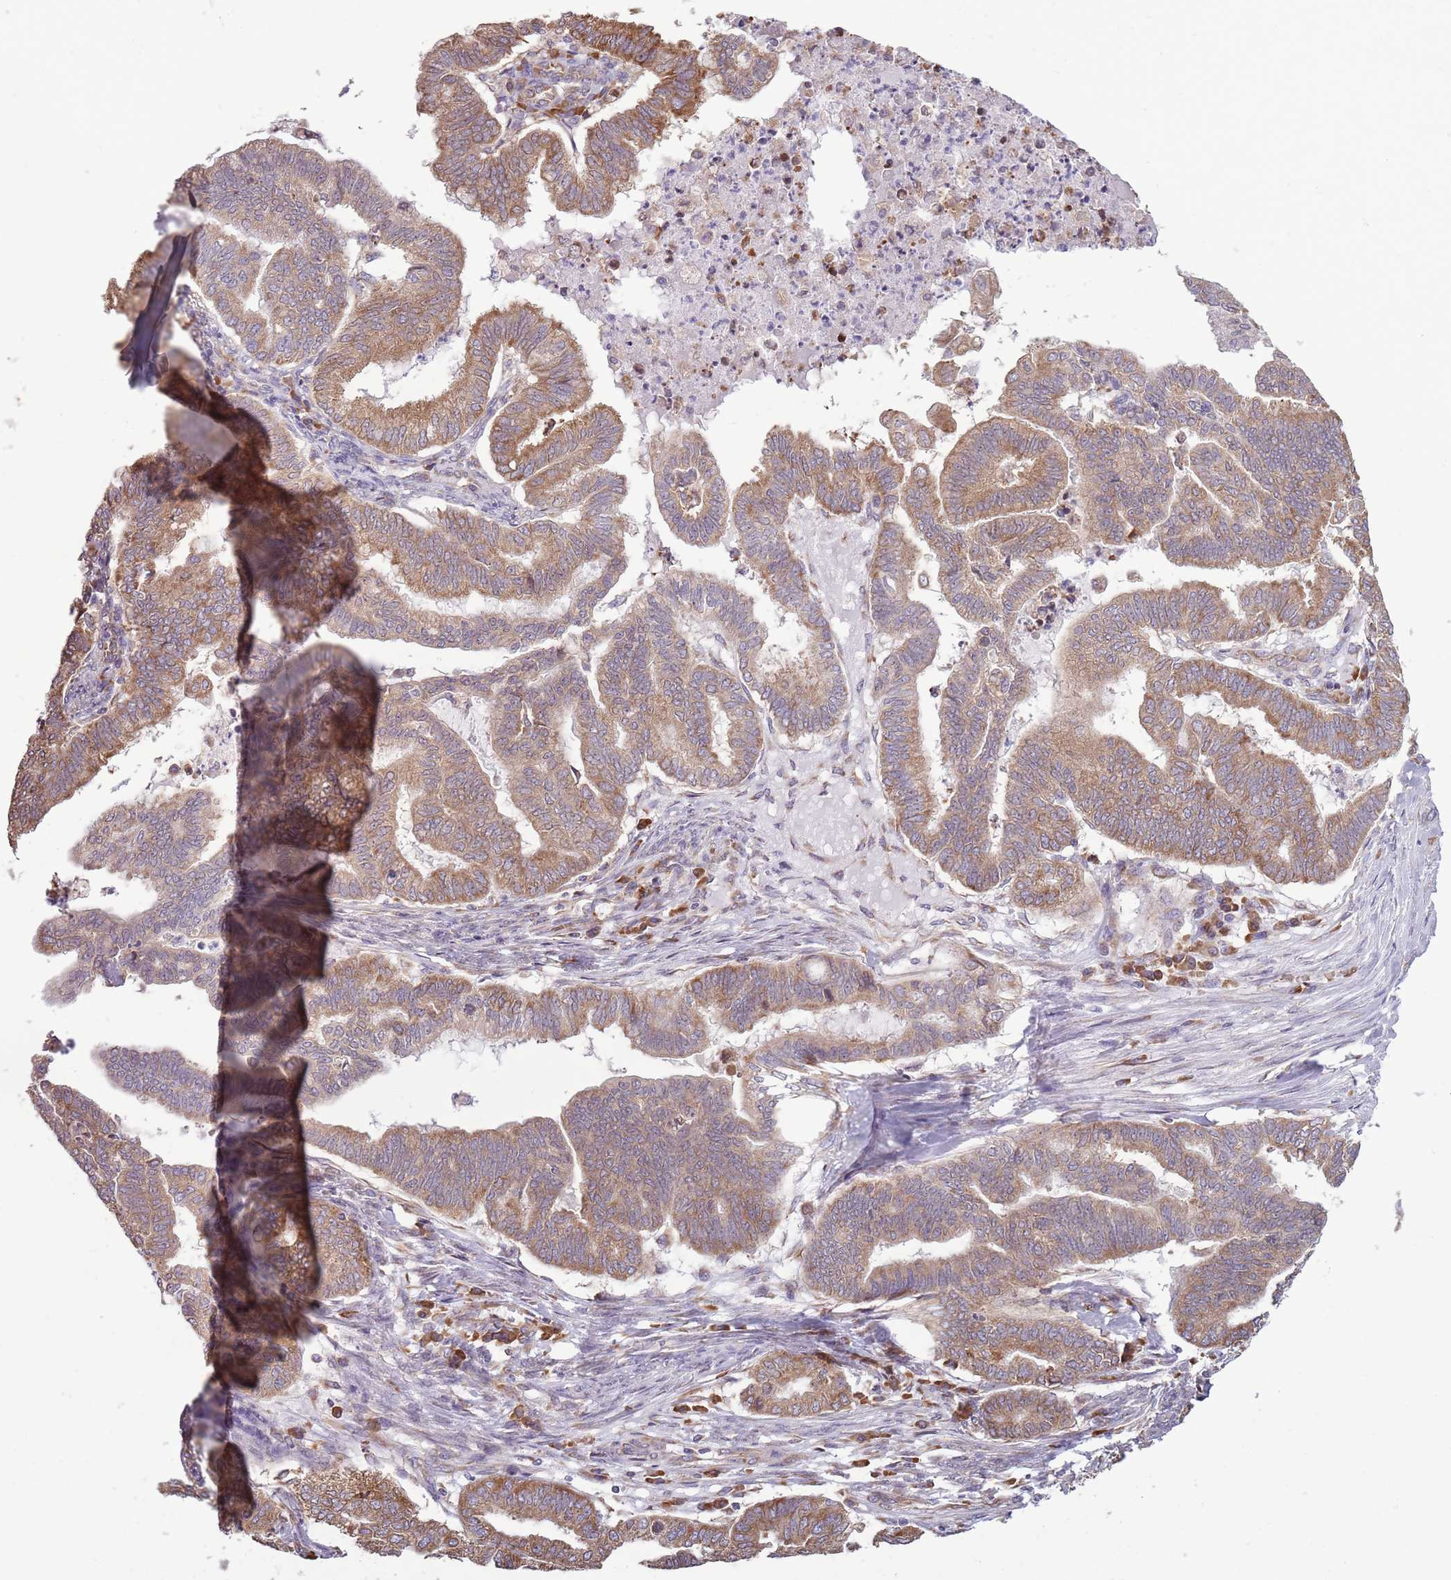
{"staining": {"intensity": "moderate", "quantity": ">75%", "location": "cytoplasmic/membranous"}, "tissue": "endometrial cancer", "cell_type": "Tumor cells", "image_type": "cancer", "snomed": [{"axis": "morphology", "description": "Adenocarcinoma, NOS"}, {"axis": "topography", "description": "Endometrium"}], "caption": "Endometrial cancer was stained to show a protein in brown. There is medium levels of moderate cytoplasmic/membranous expression in about >75% of tumor cells.", "gene": "RPL17-C18orf32", "patient": {"sex": "female", "age": 79}}